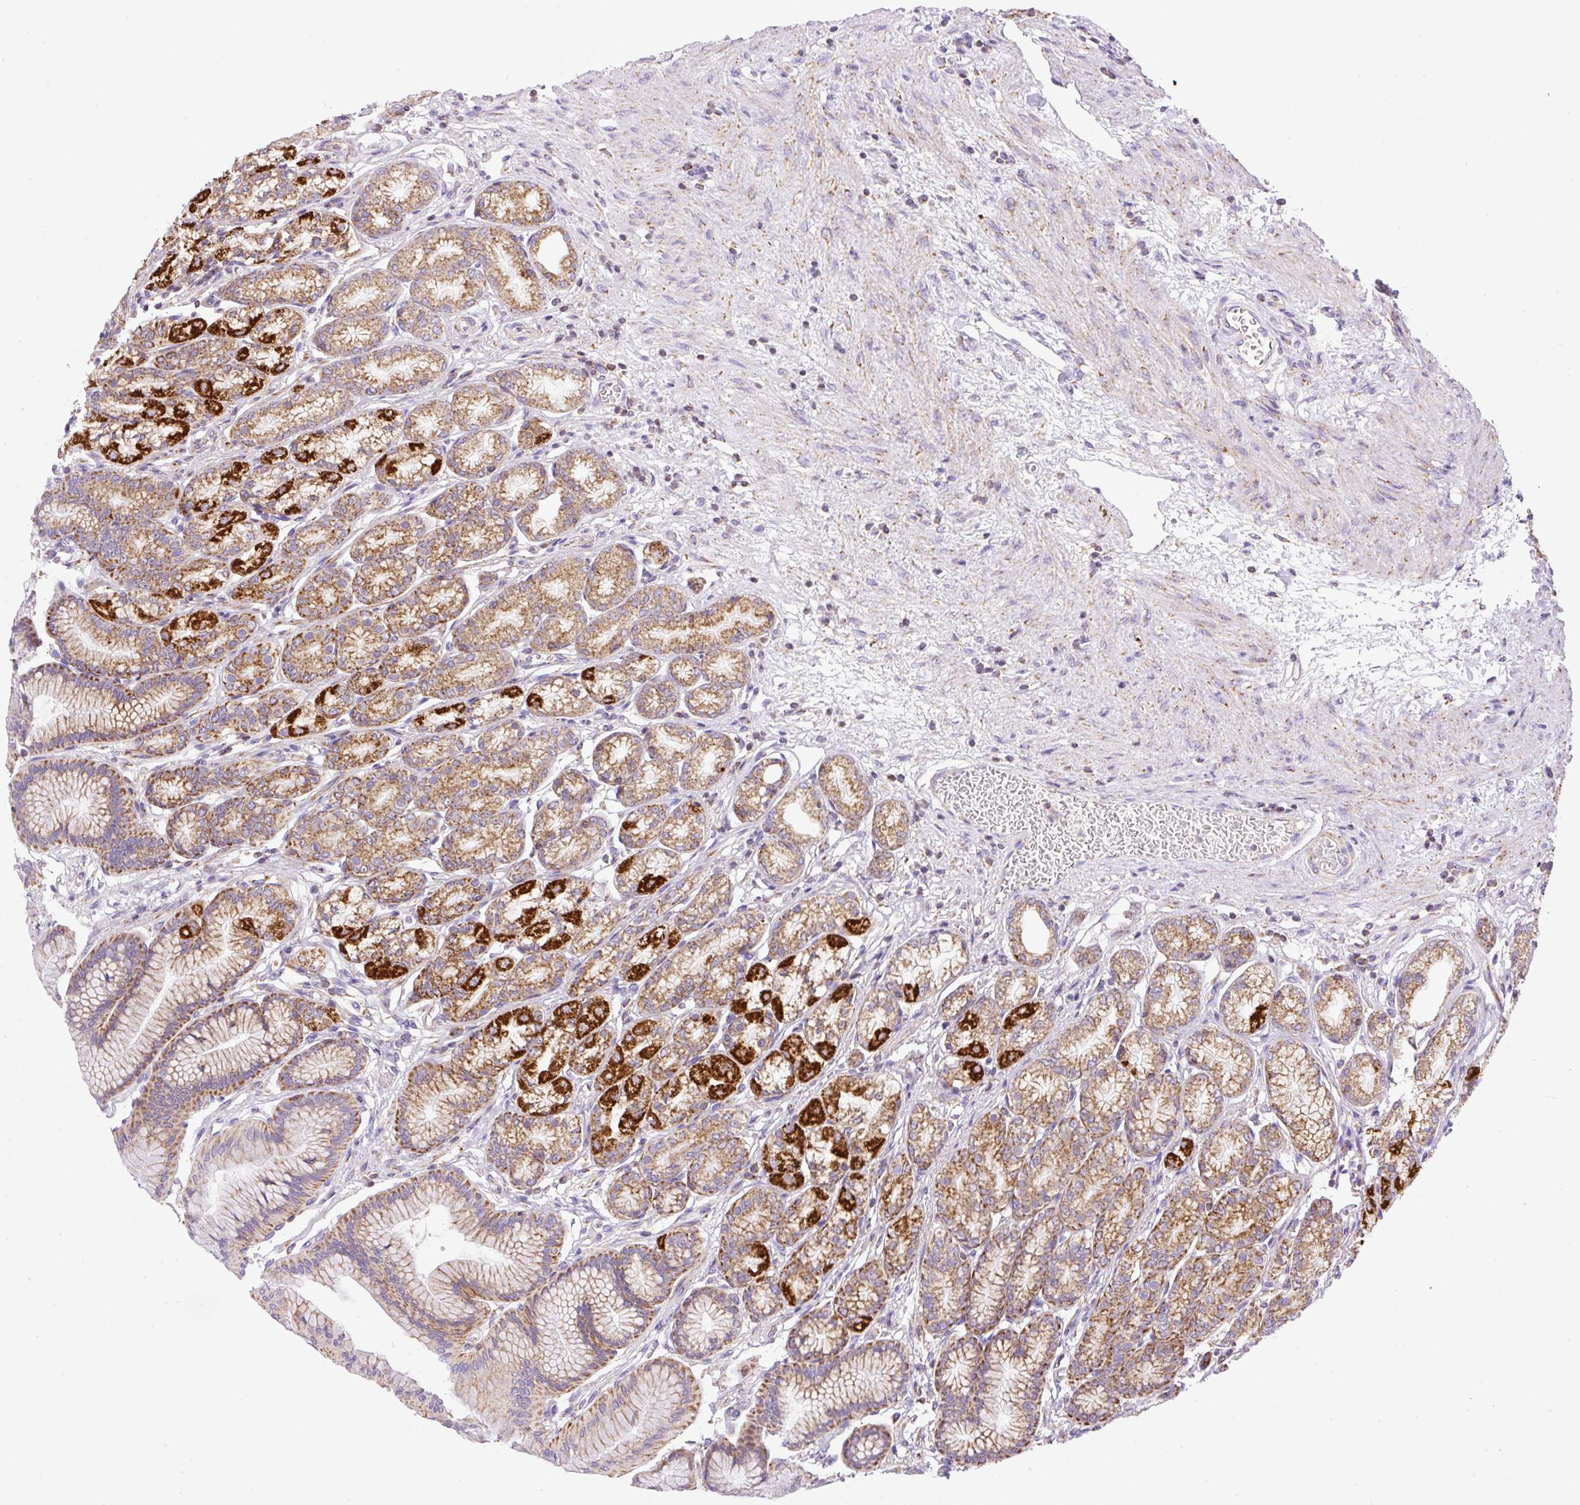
{"staining": {"intensity": "strong", "quantity": "25%-75%", "location": "cytoplasmic/membranous"}, "tissue": "stomach", "cell_type": "Glandular cells", "image_type": "normal", "snomed": [{"axis": "morphology", "description": "Normal tissue, NOS"}, {"axis": "morphology", "description": "Adenocarcinoma, NOS"}, {"axis": "morphology", "description": "Adenocarcinoma, High grade"}, {"axis": "topography", "description": "Stomach, upper"}, {"axis": "topography", "description": "Stomach"}], "caption": "The histopathology image reveals immunohistochemical staining of benign stomach. There is strong cytoplasmic/membranous positivity is present in about 25%-75% of glandular cells. (Stains: DAB (3,3'-diaminobenzidine) in brown, nuclei in blue, Microscopy: brightfield microscopy at high magnification).", "gene": "NF1", "patient": {"sex": "female", "age": 65}}